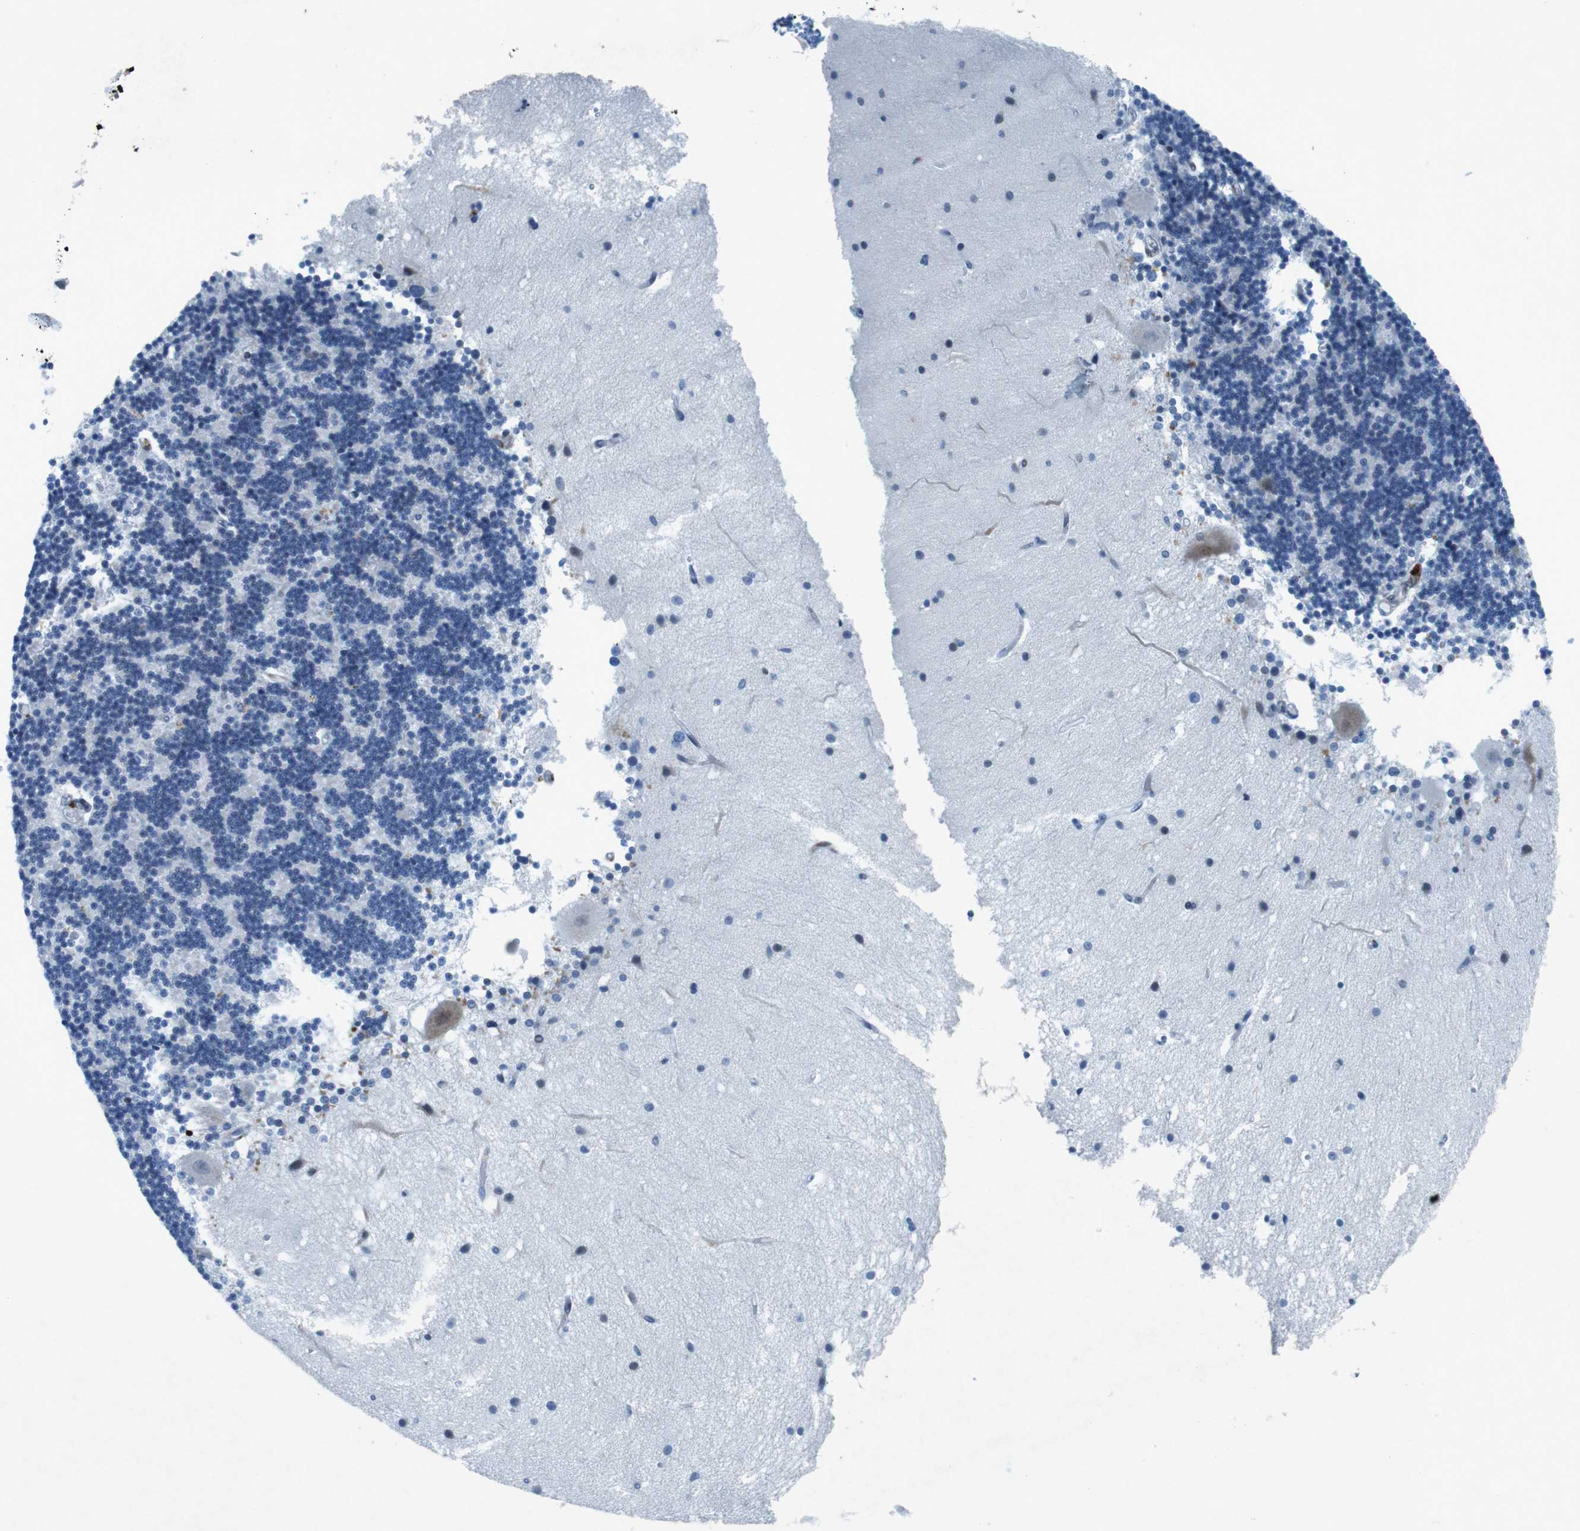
{"staining": {"intensity": "negative", "quantity": "none", "location": "none"}, "tissue": "cerebellum", "cell_type": "Cells in granular layer", "image_type": "normal", "snomed": [{"axis": "morphology", "description": "Normal tissue, NOS"}, {"axis": "topography", "description": "Cerebellum"}], "caption": "IHC histopathology image of normal human cerebellum stained for a protein (brown), which reveals no staining in cells in granular layer. (DAB immunohistochemistry, high magnification).", "gene": "CHAF1A", "patient": {"sex": "female", "age": 54}}